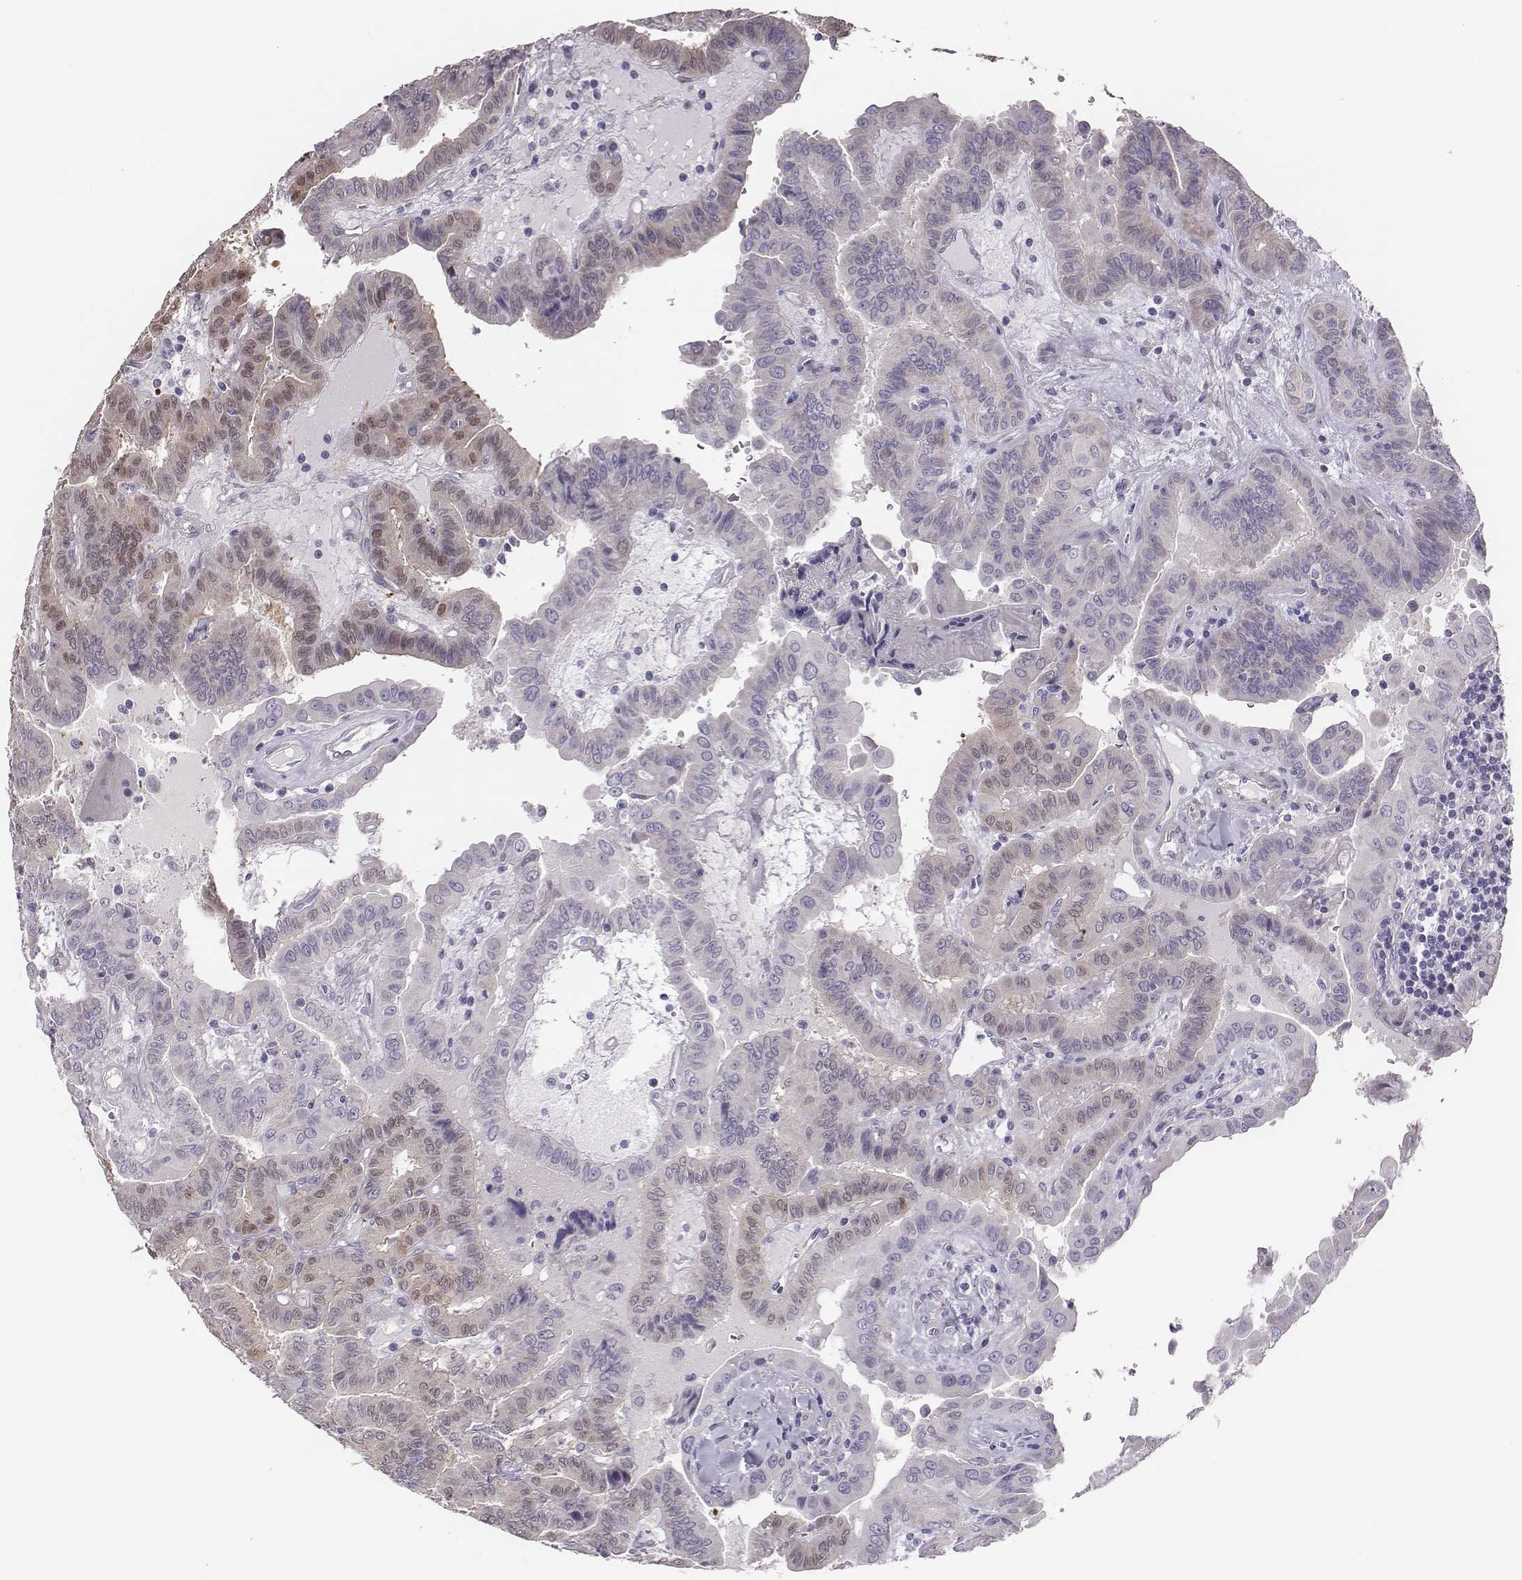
{"staining": {"intensity": "moderate", "quantity": "<25%", "location": "cytoplasmic/membranous,nuclear"}, "tissue": "thyroid cancer", "cell_type": "Tumor cells", "image_type": "cancer", "snomed": [{"axis": "morphology", "description": "Papillary adenocarcinoma, NOS"}, {"axis": "topography", "description": "Thyroid gland"}], "caption": "Tumor cells reveal moderate cytoplasmic/membranous and nuclear positivity in about <25% of cells in papillary adenocarcinoma (thyroid).", "gene": "SCML2", "patient": {"sex": "female", "age": 37}}